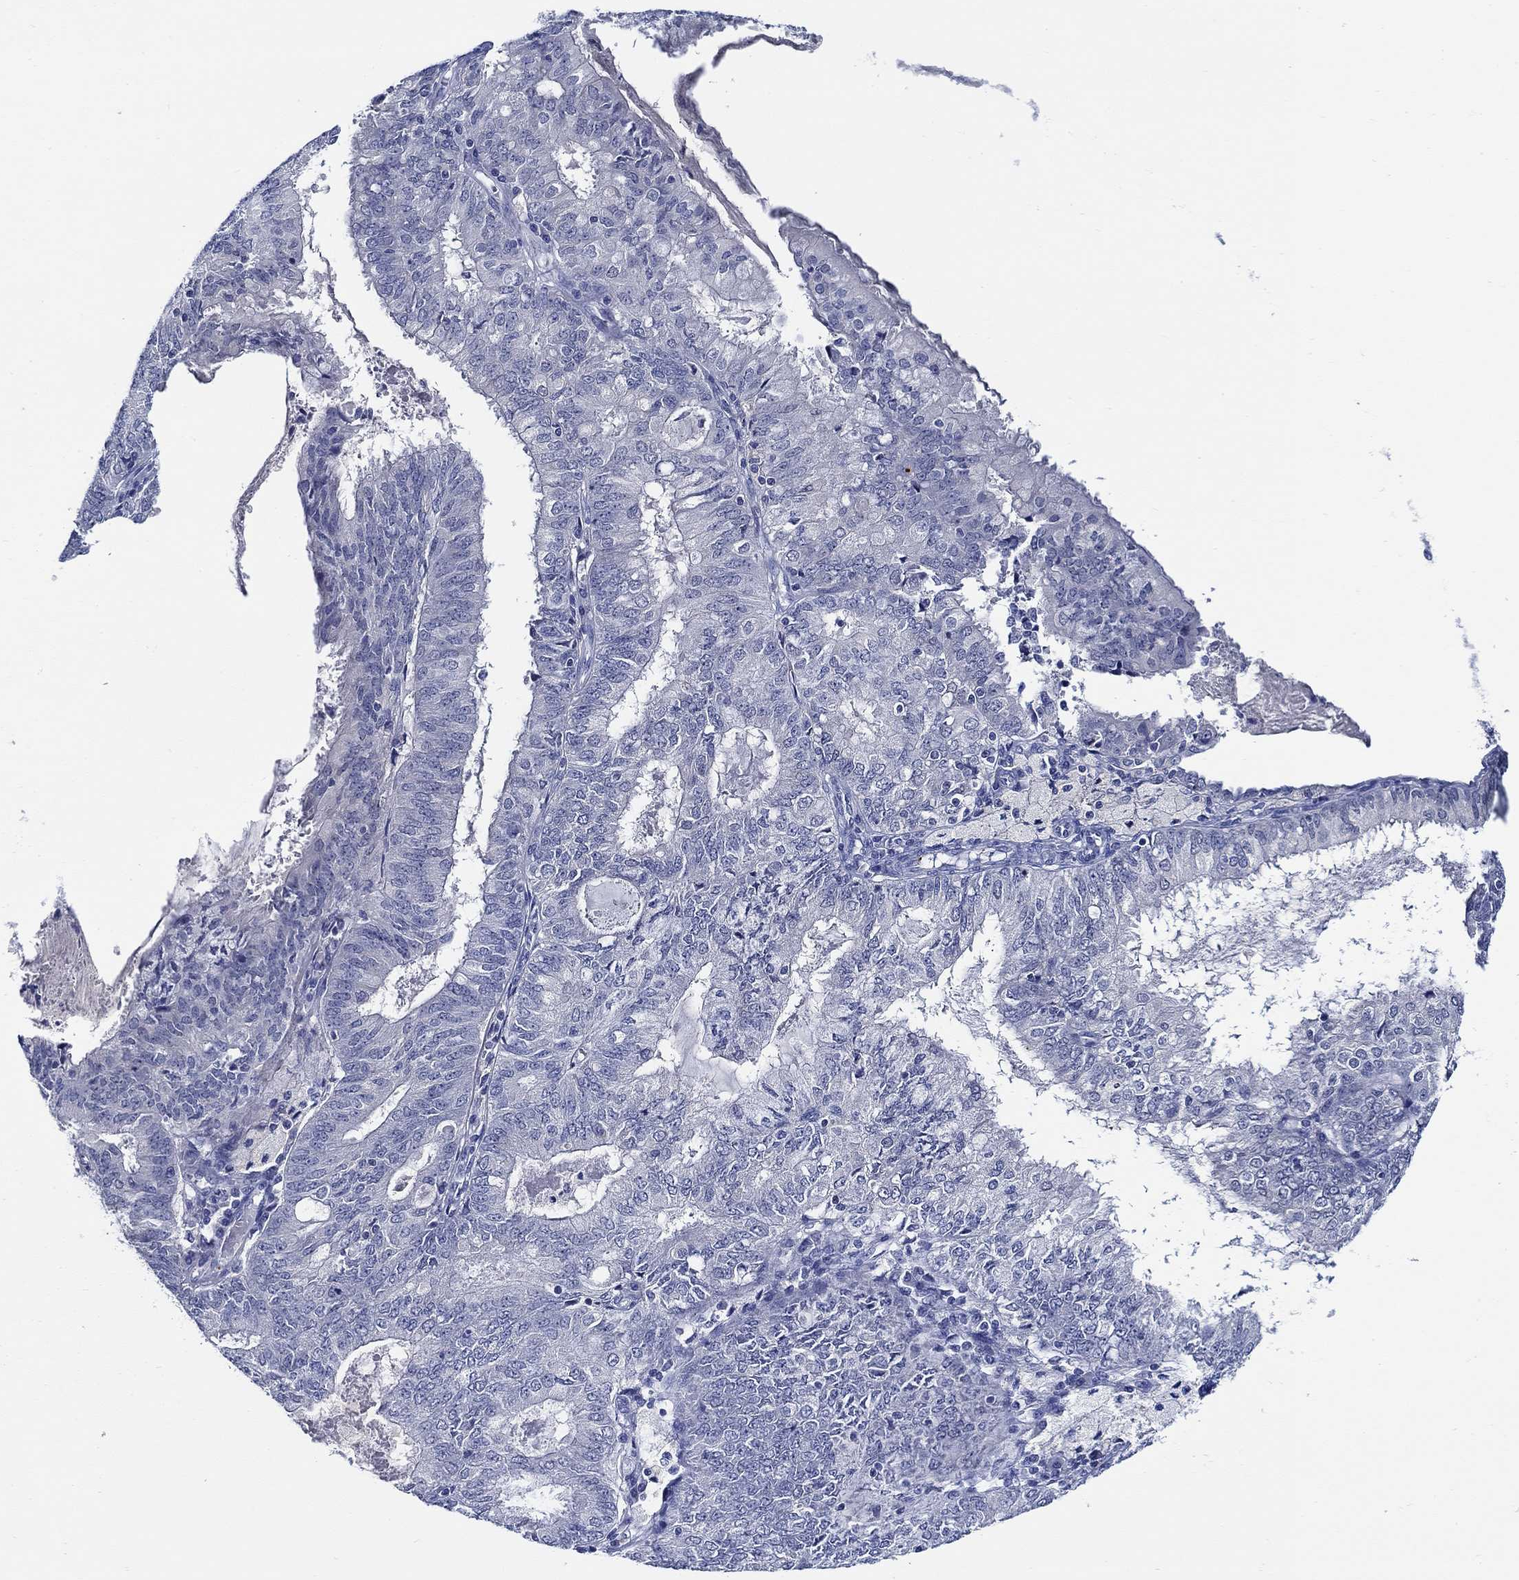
{"staining": {"intensity": "negative", "quantity": "none", "location": "none"}, "tissue": "endometrial cancer", "cell_type": "Tumor cells", "image_type": "cancer", "snomed": [{"axis": "morphology", "description": "Adenocarcinoma, NOS"}, {"axis": "topography", "description": "Endometrium"}], "caption": "DAB (3,3'-diaminobenzidine) immunohistochemical staining of endometrial cancer (adenocarcinoma) displays no significant staining in tumor cells.", "gene": "ALOX12", "patient": {"sex": "female", "age": 57}}